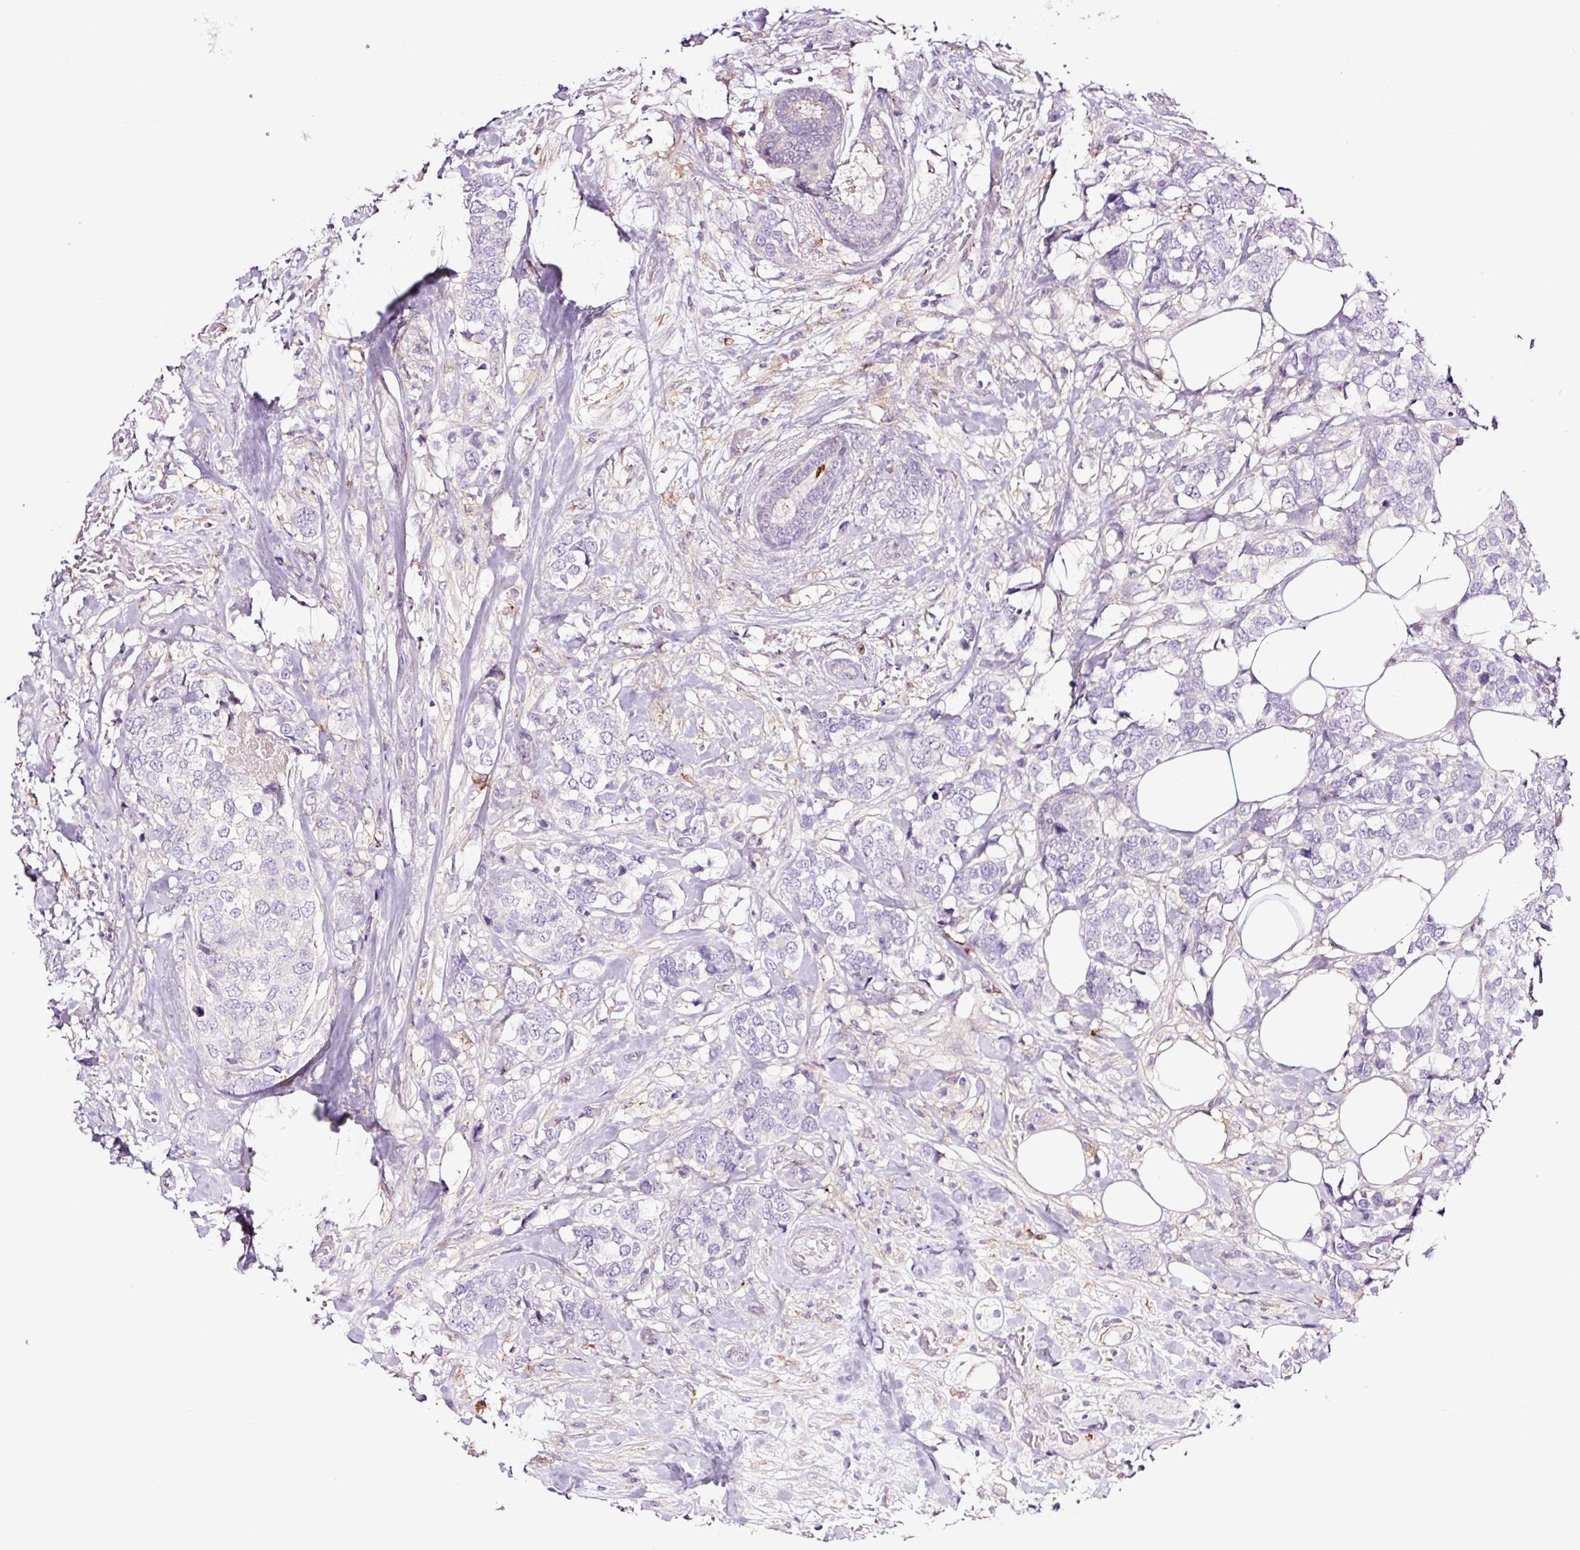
{"staining": {"intensity": "negative", "quantity": "none", "location": "none"}, "tissue": "breast cancer", "cell_type": "Tumor cells", "image_type": "cancer", "snomed": [{"axis": "morphology", "description": "Lobular carcinoma"}, {"axis": "topography", "description": "Breast"}], "caption": "The histopathology image displays no significant positivity in tumor cells of lobular carcinoma (breast).", "gene": "SH2D6", "patient": {"sex": "female", "age": 59}}